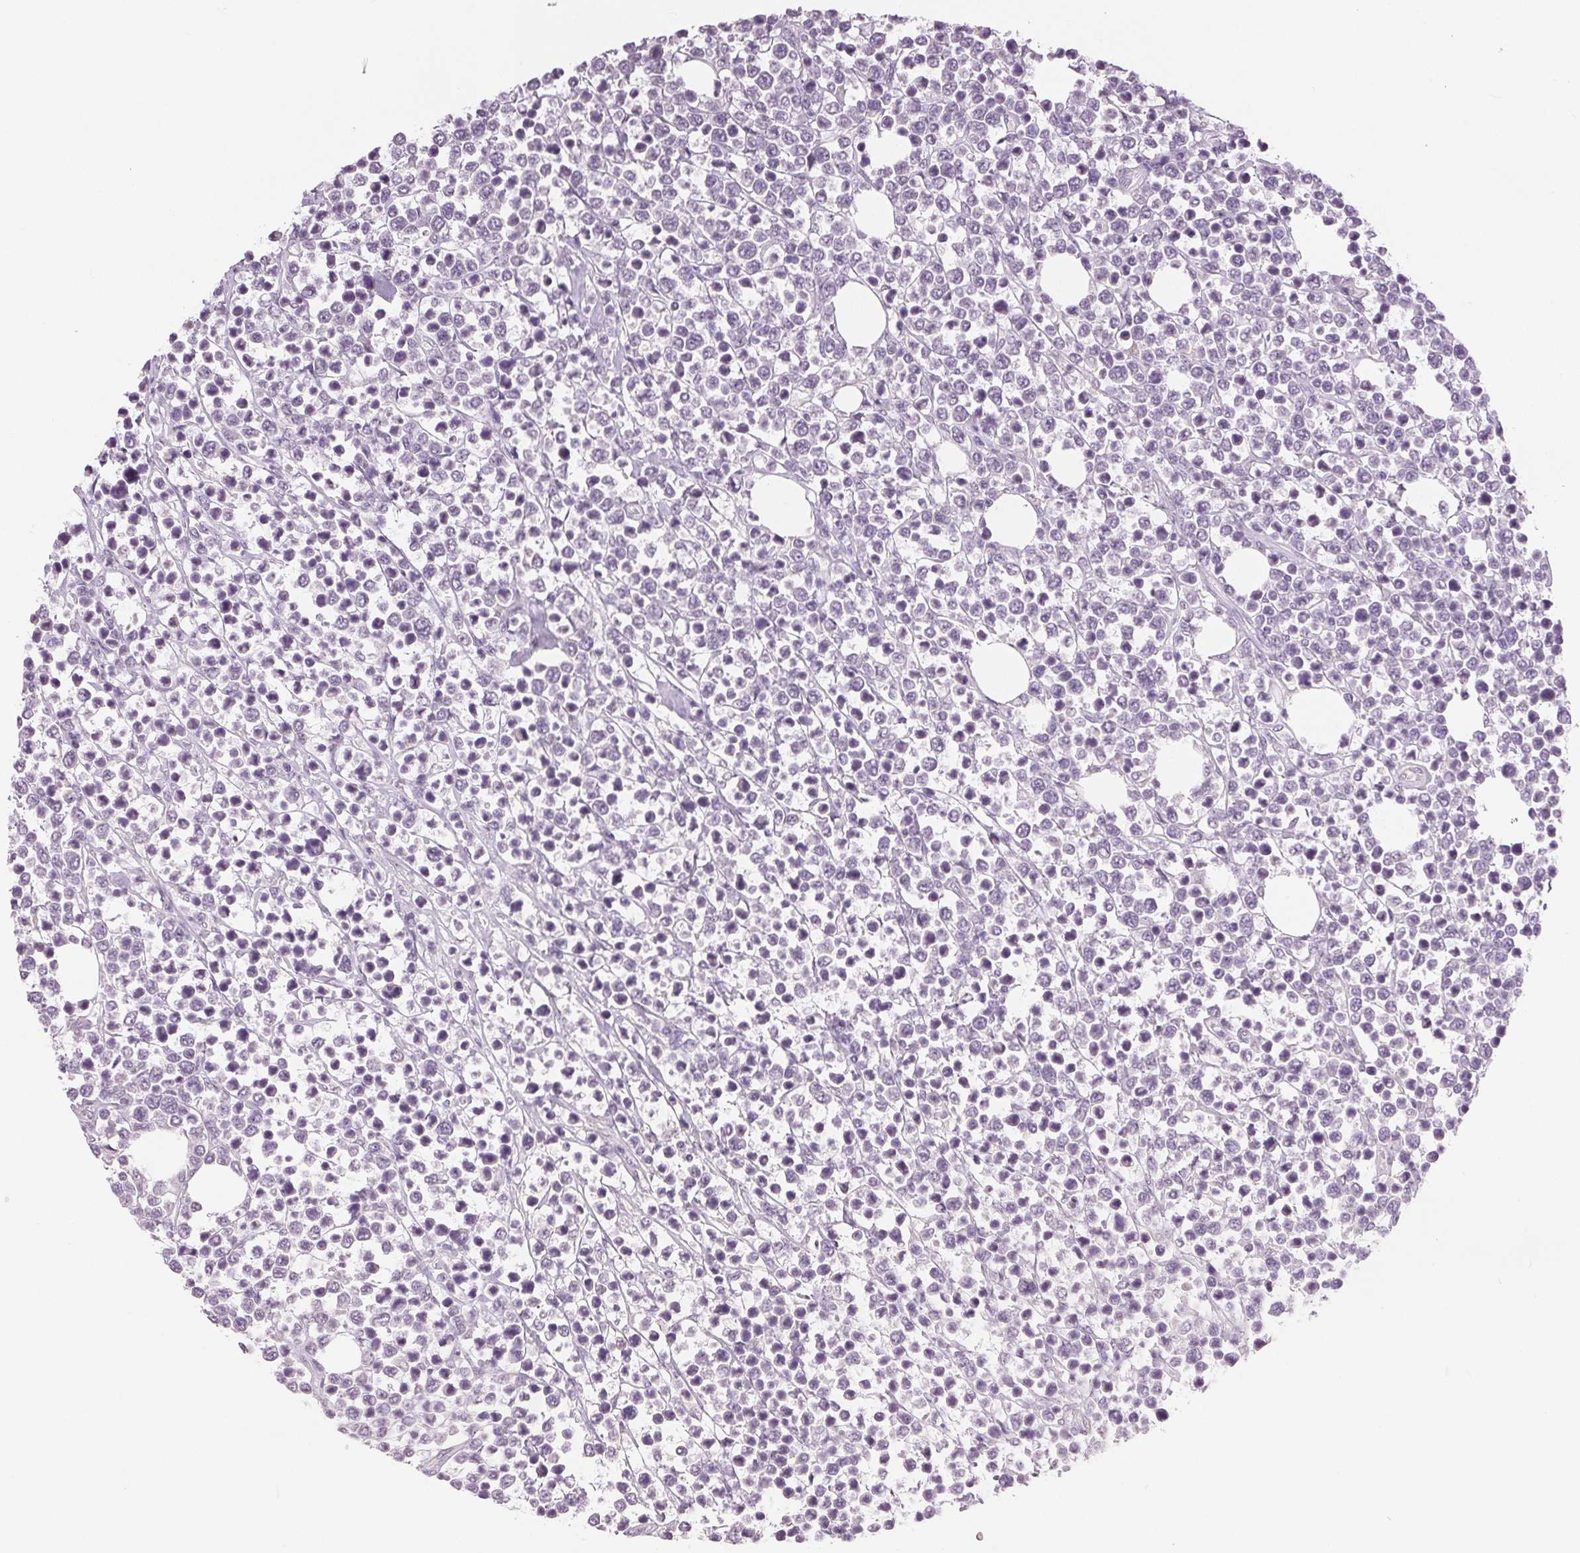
{"staining": {"intensity": "negative", "quantity": "none", "location": "none"}, "tissue": "lymphoma", "cell_type": "Tumor cells", "image_type": "cancer", "snomed": [{"axis": "morphology", "description": "Malignant lymphoma, non-Hodgkin's type, High grade"}, {"axis": "topography", "description": "Soft tissue"}], "caption": "This is an immunohistochemistry (IHC) photomicrograph of high-grade malignant lymphoma, non-Hodgkin's type. There is no staining in tumor cells.", "gene": "CA12", "patient": {"sex": "female", "age": 56}}